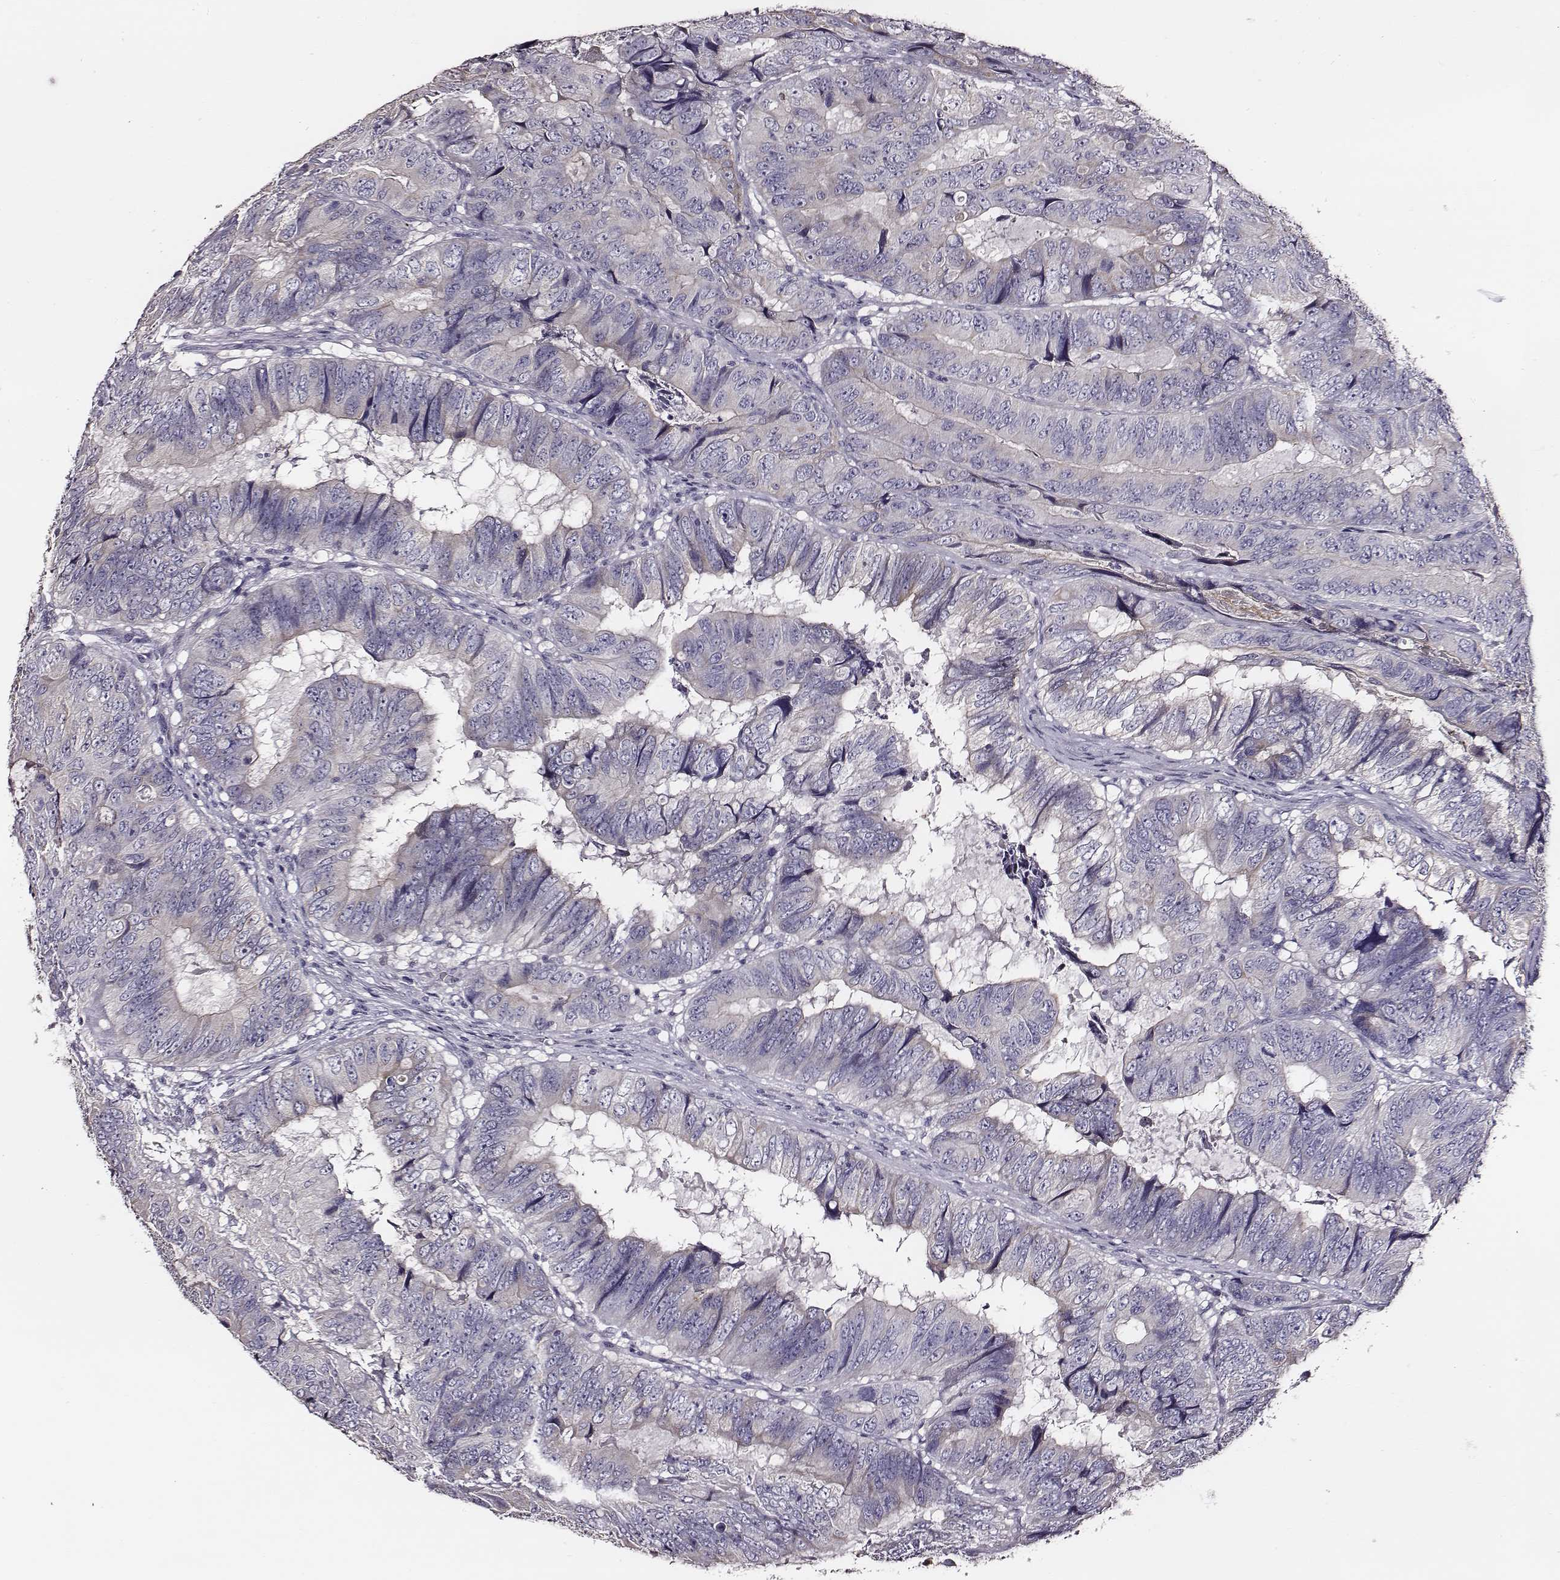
{"staining": {"intensity": "negative", "quantity": "none", "location": "none"}, "tissue": "colorectal cancer", "cell_type": "Tumor cells", "image_type": "cancer", "snomed": [{"axis": "morphology", "description": "Adenocarcinoma, NOS"}, {"axis": "topography", "description": "Colon"}], "caption": "A high-resolution histopathology image shows immunohistochemistry (IHC) staining of colorectal cancer (adenocarcinoma), which reveals no significant staining in tumor cells.", "gene": "AADAT", "patient": {"sex": "male", "age": 79}}